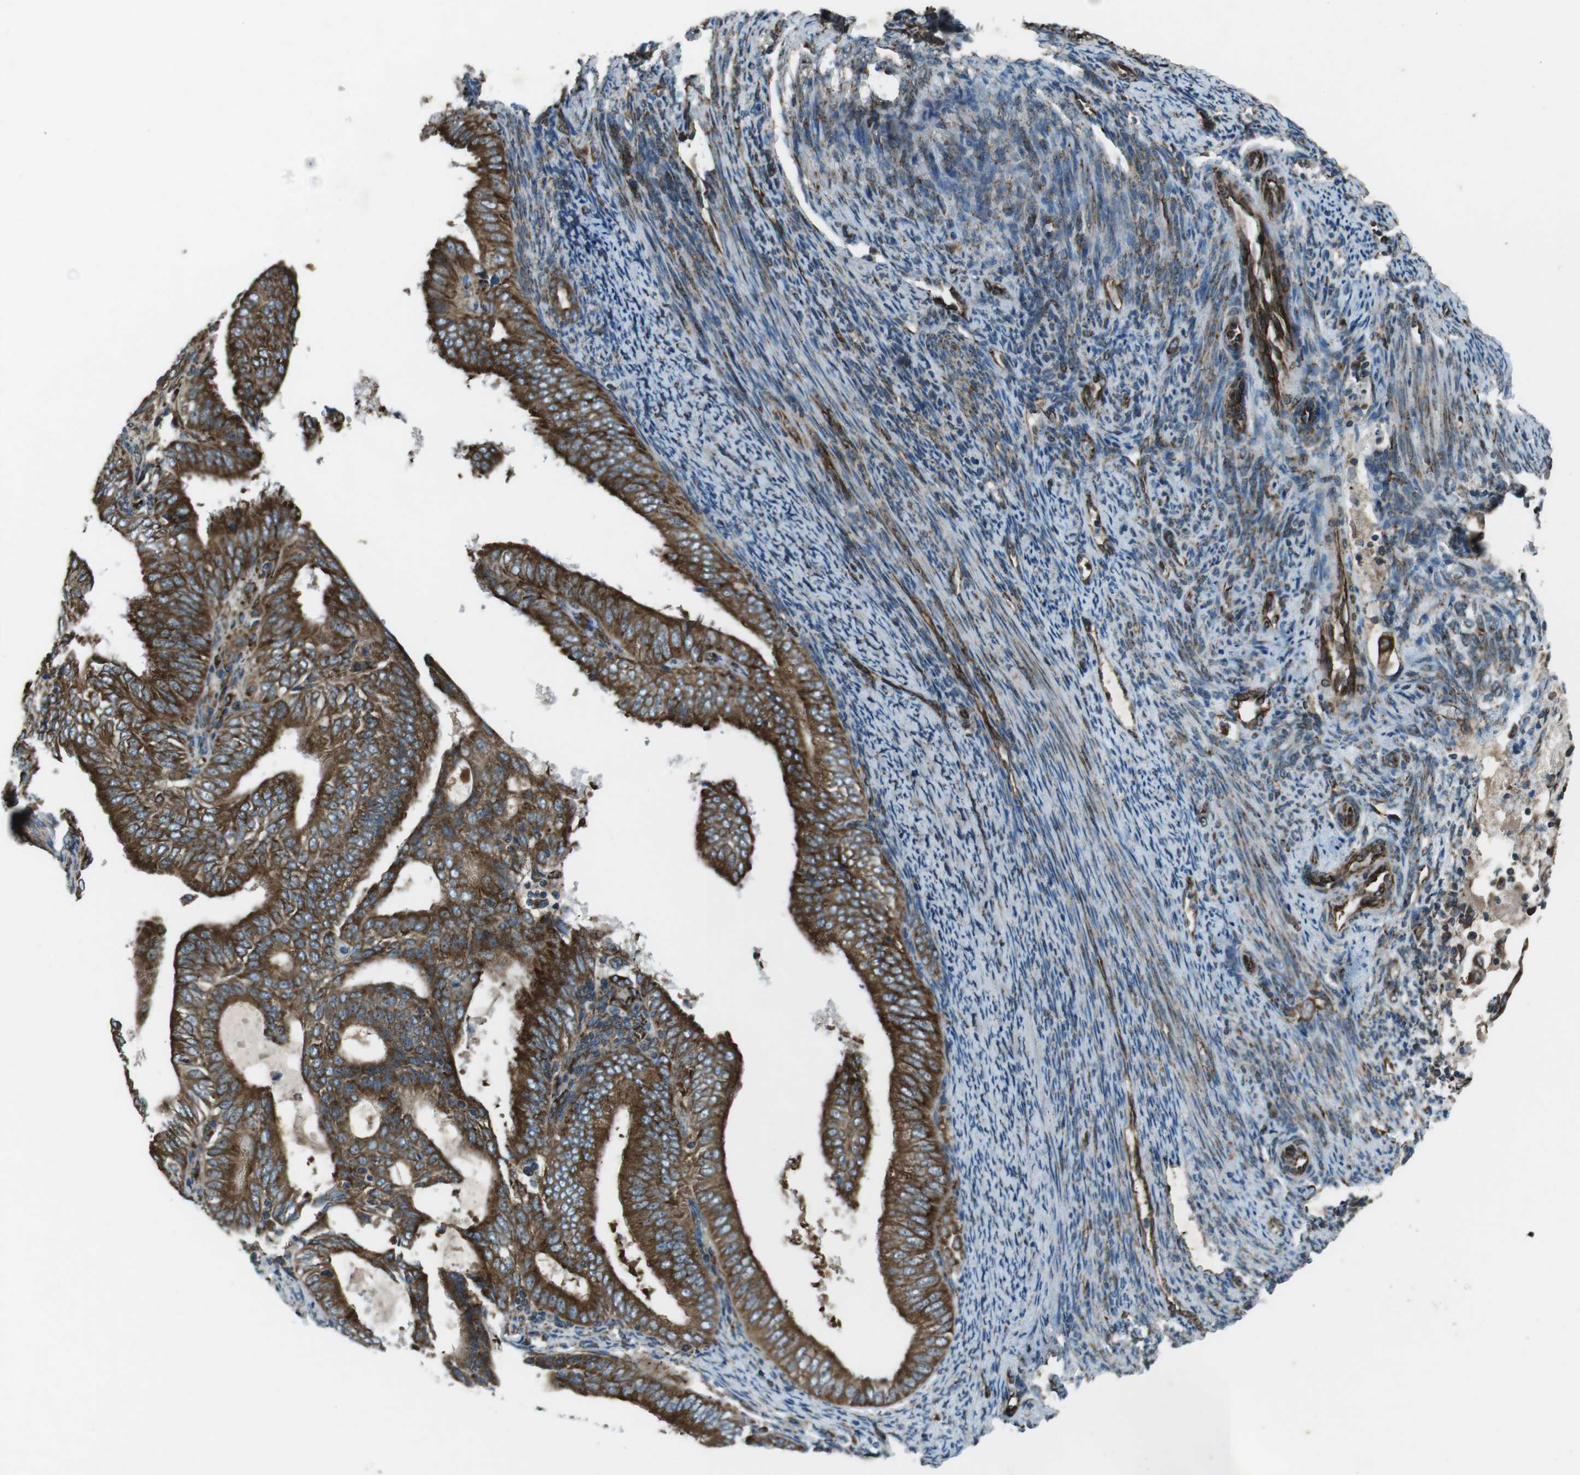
{"staining": {"intensity": "strong", "quantity": ">75%", "location": "cytoplasmic/membranous"}, "tissue": "endometrial cancer", "cell_type": "Tumor cells", "image_type": "cancer", "snomed": [{"axis": "morphology", "description": "Adenocarcinoma, NOS"}, {"axis": "topography", "description": "Endometrium"}], "caption": "There is high levels of strong cytoplasmic/membranous expression in tumor cells of endometrial cancer, as demonstrated by immunohistochemical staining (brown color).", "gene": "KTN1", "patient": {"sex": "female", "age": 58}}